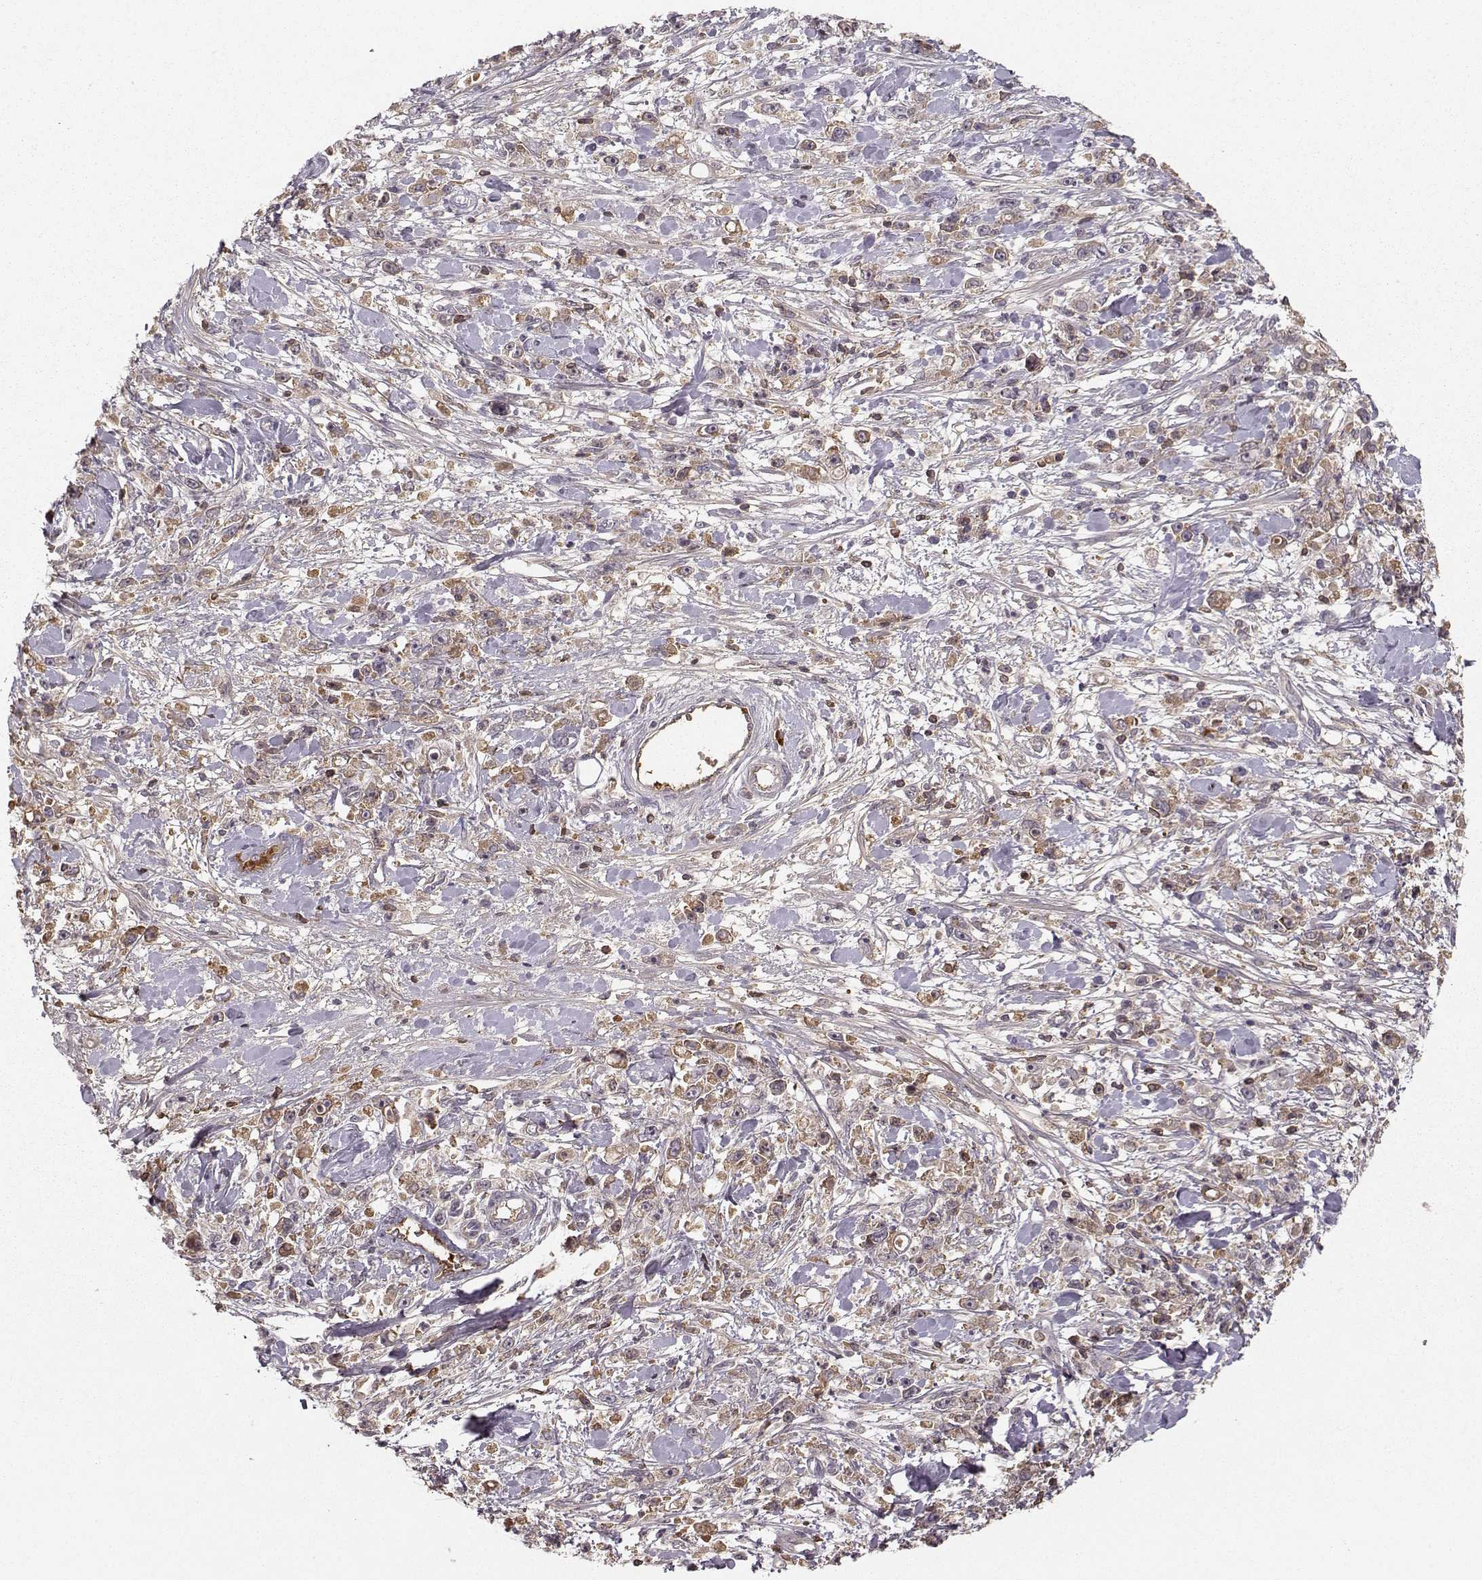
{"staining": {"intensity": "weak", "quantity": "25%-75%", "location": "cytoplasmic/membranous"}, "tissue": "stomach cancer", "cell_type": "Tumor cells", "image_type": "cancer", "snomed": [{"axis": "morphology", "description": "Adenocarcinoma, NOS"}, {"axis": "topography", "description": "Stomach"}], "caption": "A low amount of weak cytoplasmic/membranous positivity is present in approximately 25%-75% of tumor cells in stomach cancer tissue.", "gene": "WNT6", "patient": {"sex": "female", "age": 59}}